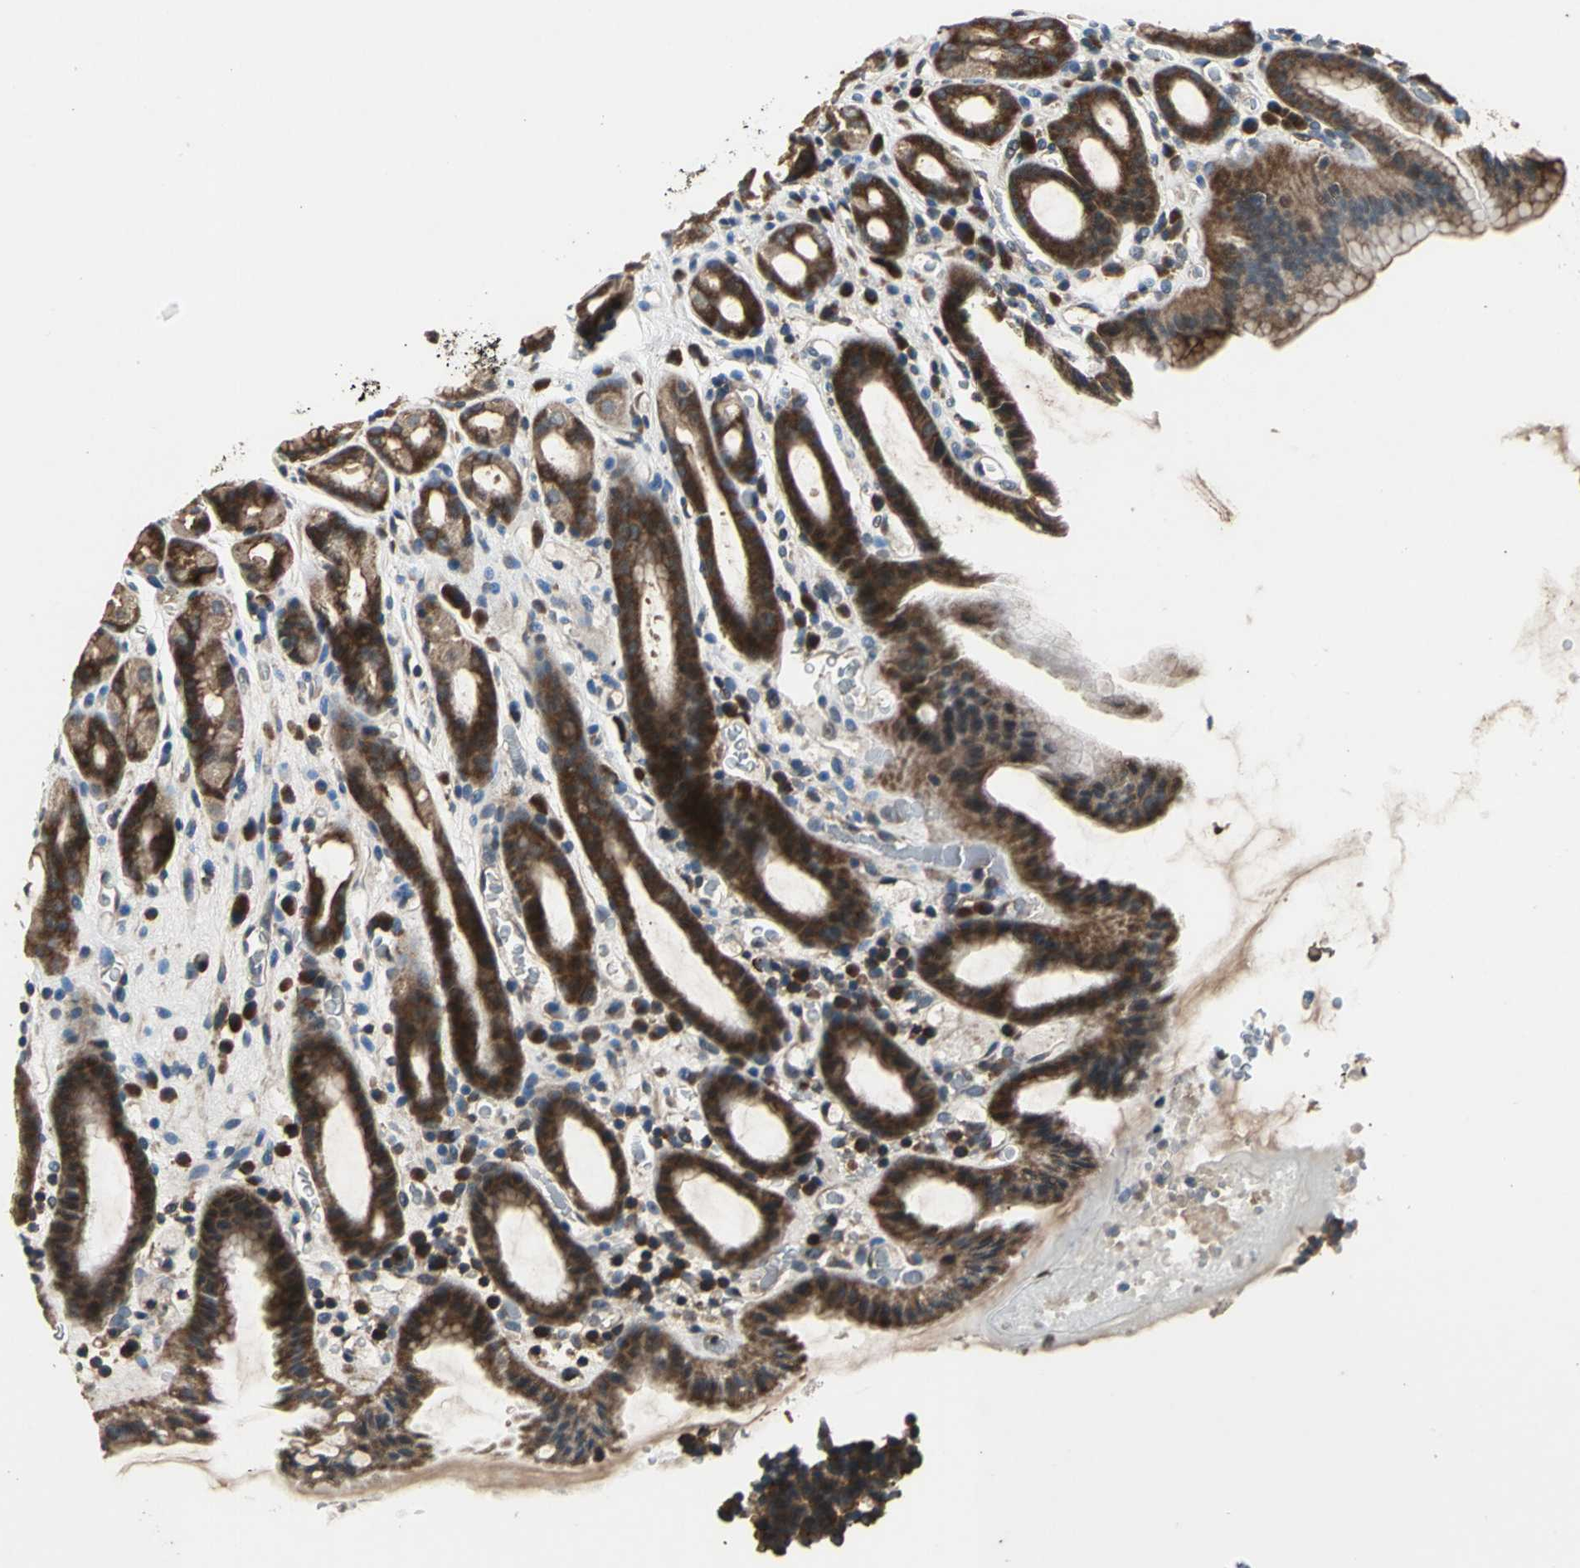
{"staining": {"intensity": "strong", "quantity": "25%-75%", "location": "cytoplasmic/membranous"}, "tissue": "stomach", "cell_type": "Glandular cells", "image_type": "normal", "snomed": [{"axis": "morphology", "description": "Normal tissue, NOS"}, {"axis": "topography", "description": "Stomach, upper"}], "caption": "Immunohistochemical staining of normal human stomach demonstrates 25%-75% levels of strong cytoplasmic/membranous protein expression in about 25%-75% of glandular cells.", "gene": "EIF2B2", "patient": {"sex": "male", "age": 68}}